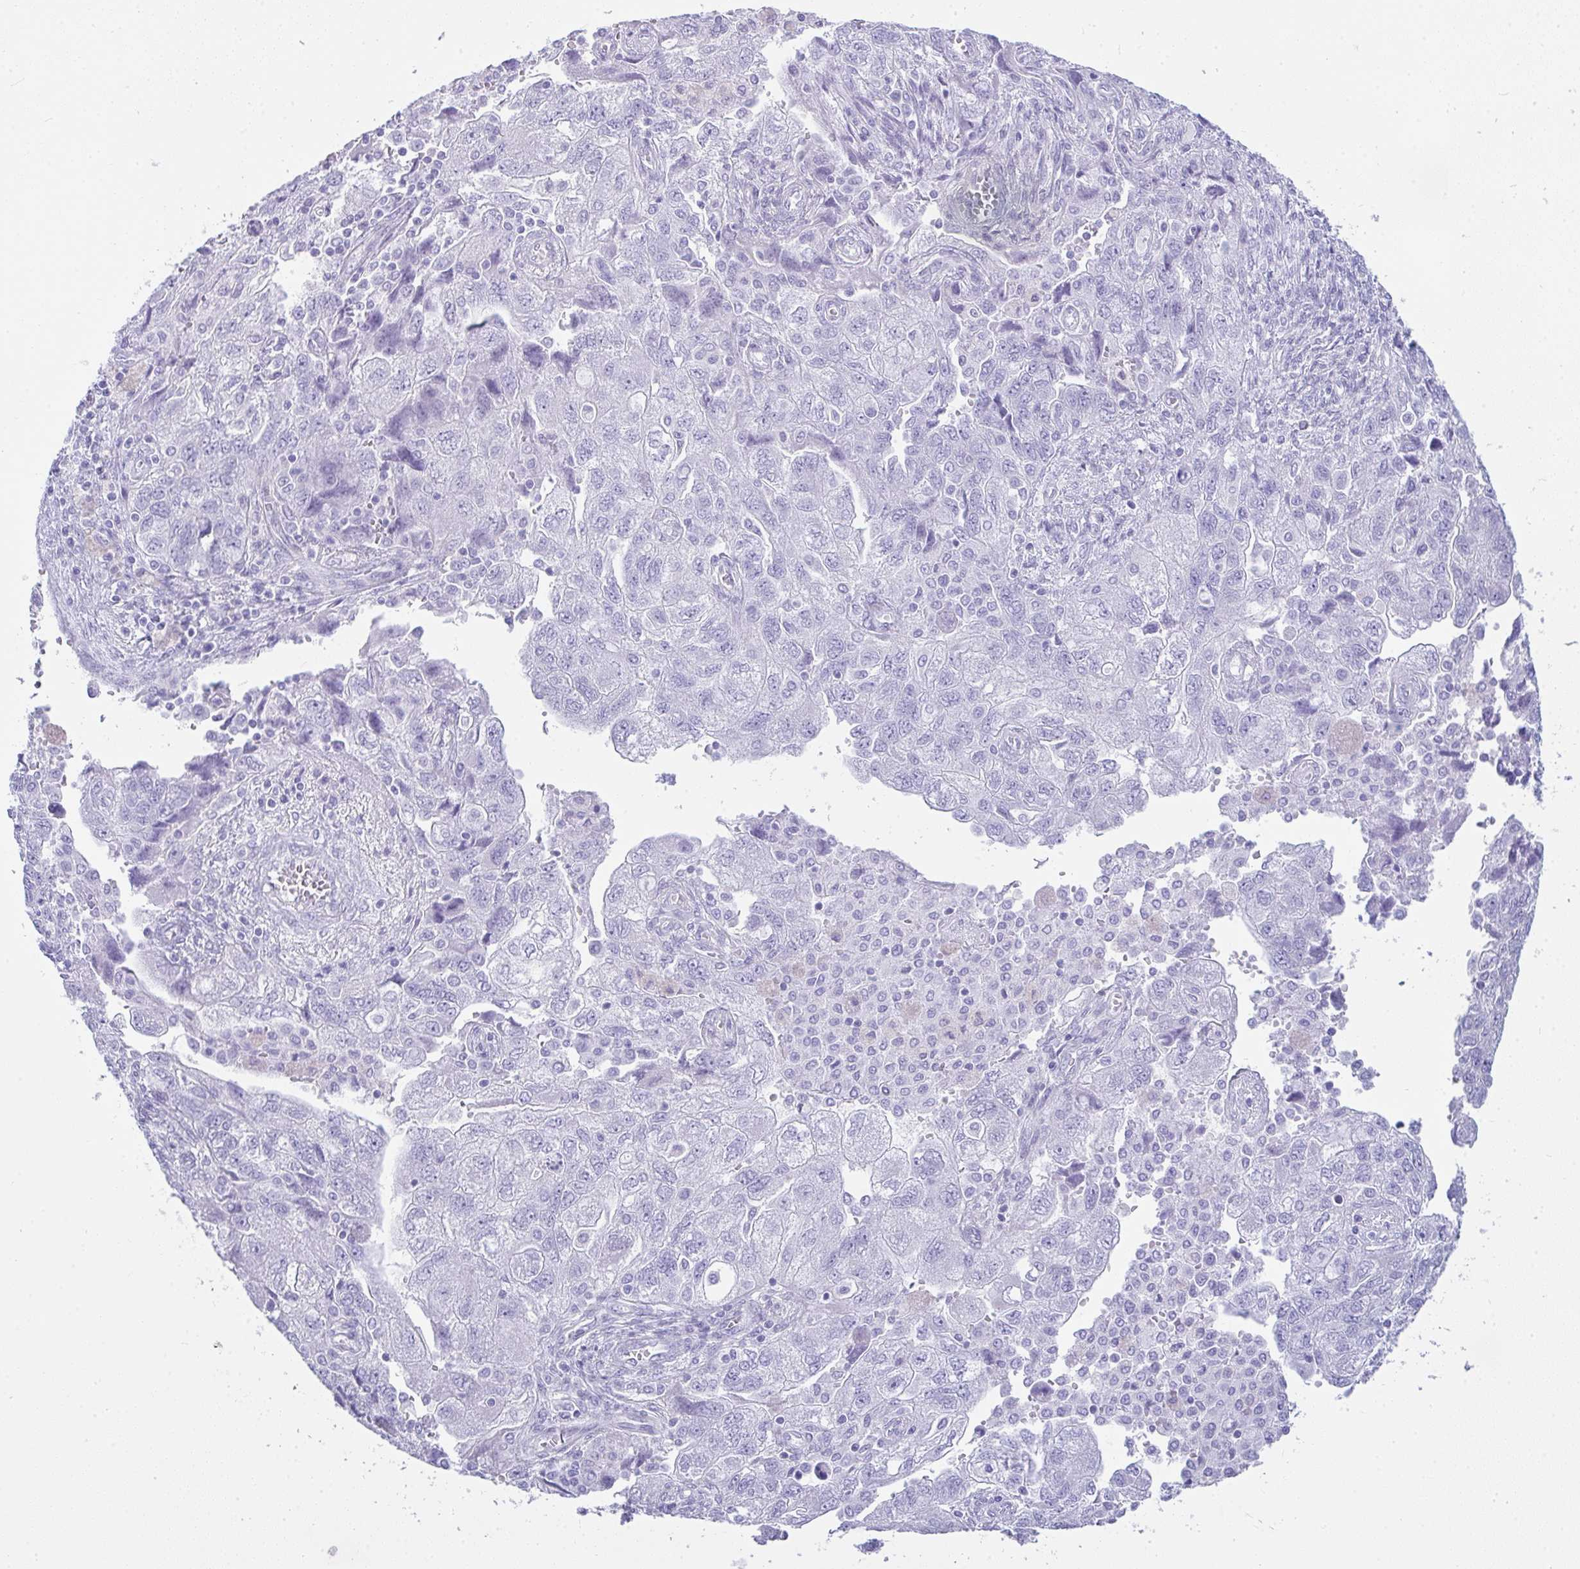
{"staining": {"intensity": "negative", "quantity": "none", "location": "none"}, "tissue": "ovarian cancer", "cell_type": "Tumor cells", "image_type": "cancer", "snomed": [{"axis": "morphology", "description": "Carcinoma, NOS"}, {"axis": "morphology", "description": "Cystadenocarcinoma, serous, NOS"}, {"axis": "topography", "description": "Ovary"}], "caption": "High power microscopy histopathology image of an immunohistochemistry (IHC) image of ovarian cancer, revealing no significant expression in tumor cells. (DAB (3,3'-diaminobenzidine) IHC visualized using brightfield microscopy, high magnification).", "gene": "RASL10A", "patient": {"sex": "female", "age": 69}}